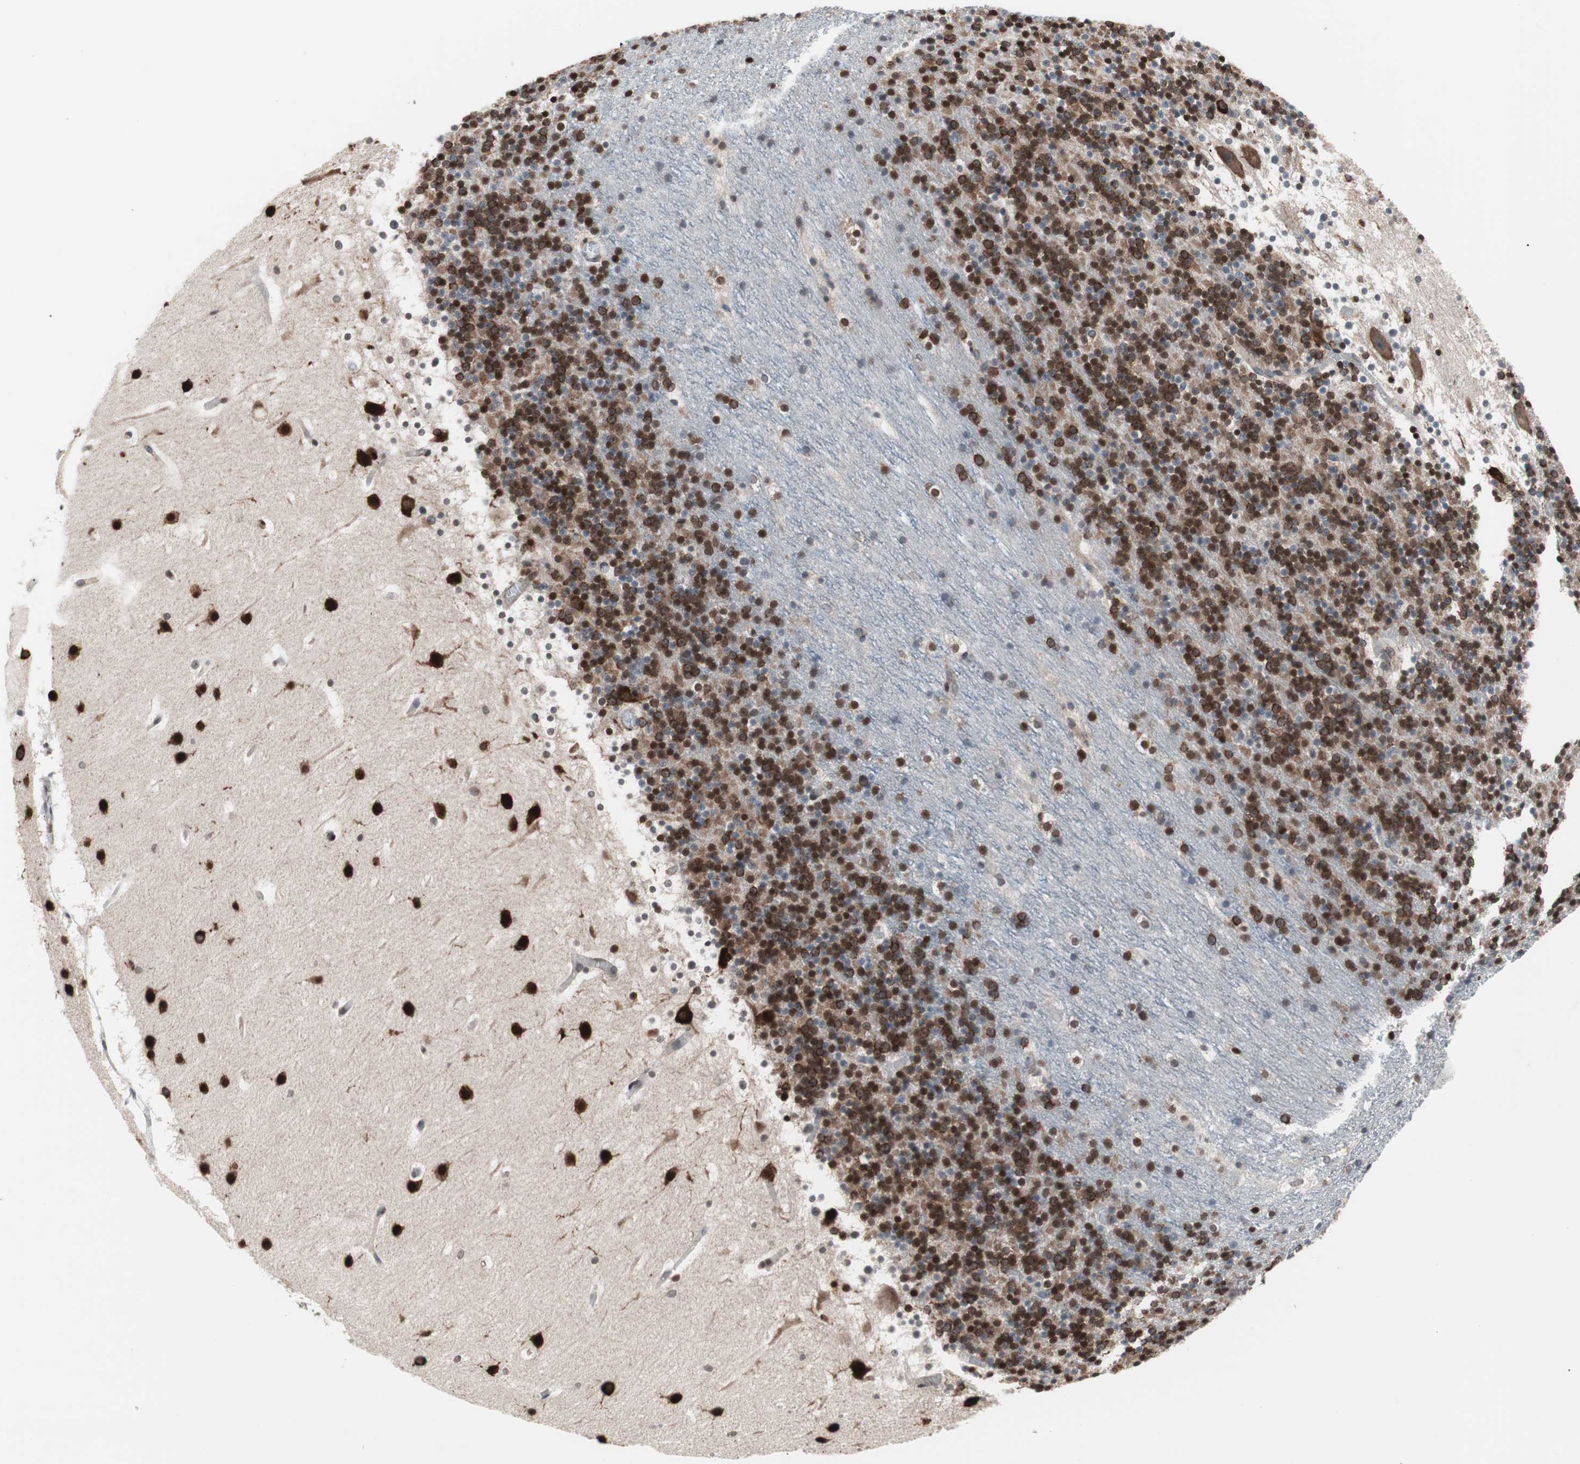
{"staining": {"intensity": "moderate", "quantity": ">75%", "location": "cytoplasmic/membranous"}, "tissue": "cerebellum", "cell_type": "Cells in granular layer", "image_type": "normal", "snomed": [{"axis": "morphology", "description": "Normal tissue, NOS"}, {"axis": "topography", "description": "Cerebellum"}], "caption": "Immunohistochemistry (IHC) histopathology image of benign cerebellum: cerebellum stained using IHC shows medium levels of moderate protein expression localized specifically in the cytoplasmic/membranous of cells in granular layer, appearing as a cytoplasmic/membranous brown color.", "gene": "IRS1", "patient": {"sex": "male", "age": 45}}